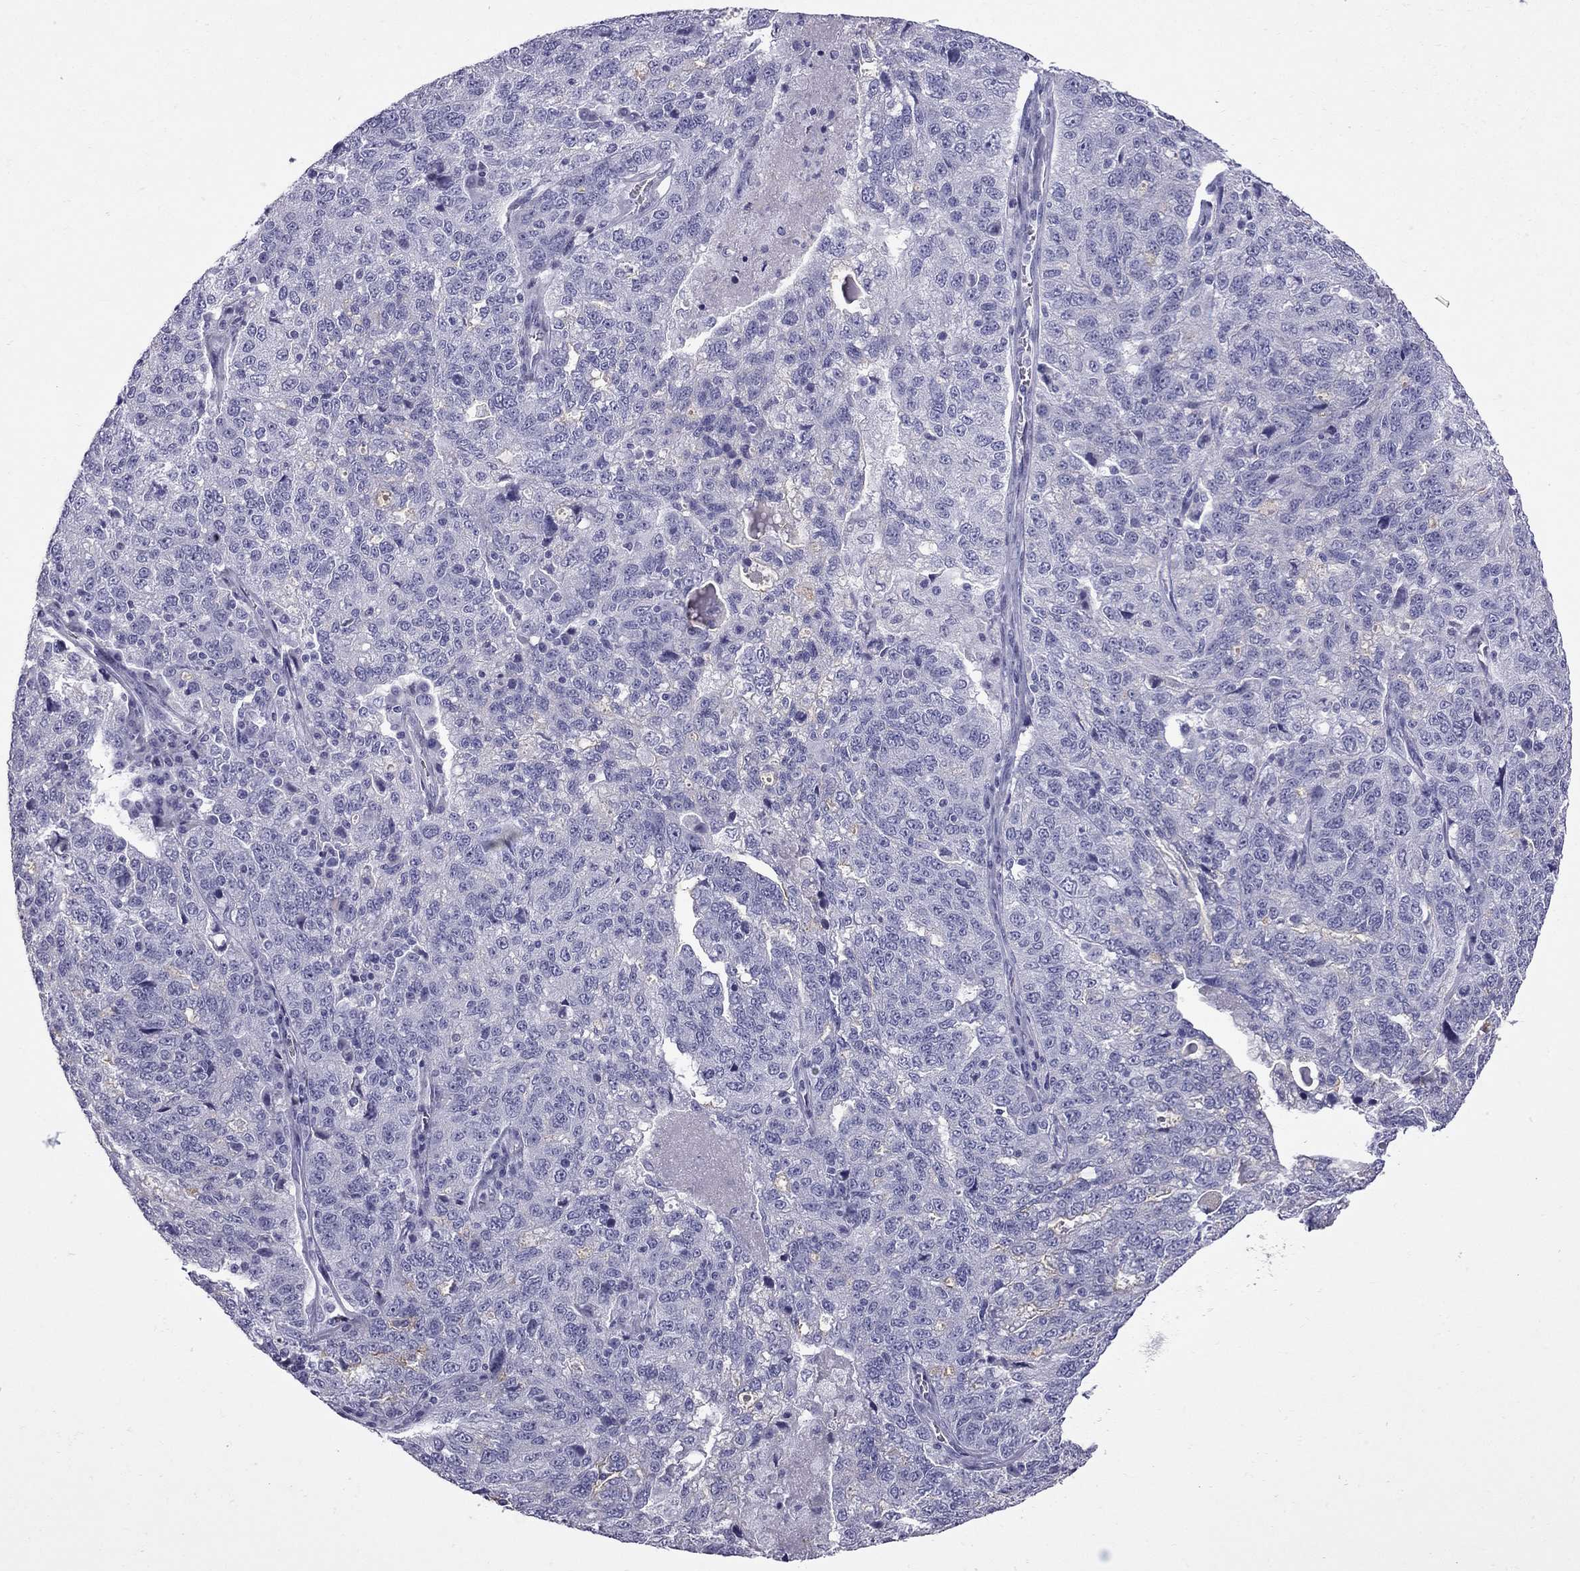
{"staining": {"intensity": "negative", "quantity": "none", "location": "none"}, "tissue": "ovarian cancer", "cell_type": "Tumor cells", "image_type": "cancer", "snomed": [{"axis": "morphology", "description": "Cystadenocarcinoma, serous, NOS"}, {"axis": "topography", "description": "Ovary"}], "caption": "A high-resolution micrograph shows immunohistochemistry staining of ovarian cancer (serous cystadenocarcinoma), which reveals no significant expression in tumor cells. Nuclei are stained in blue.", "gene": "GJA8", "patient": {"sex": "female", "age": 71}}